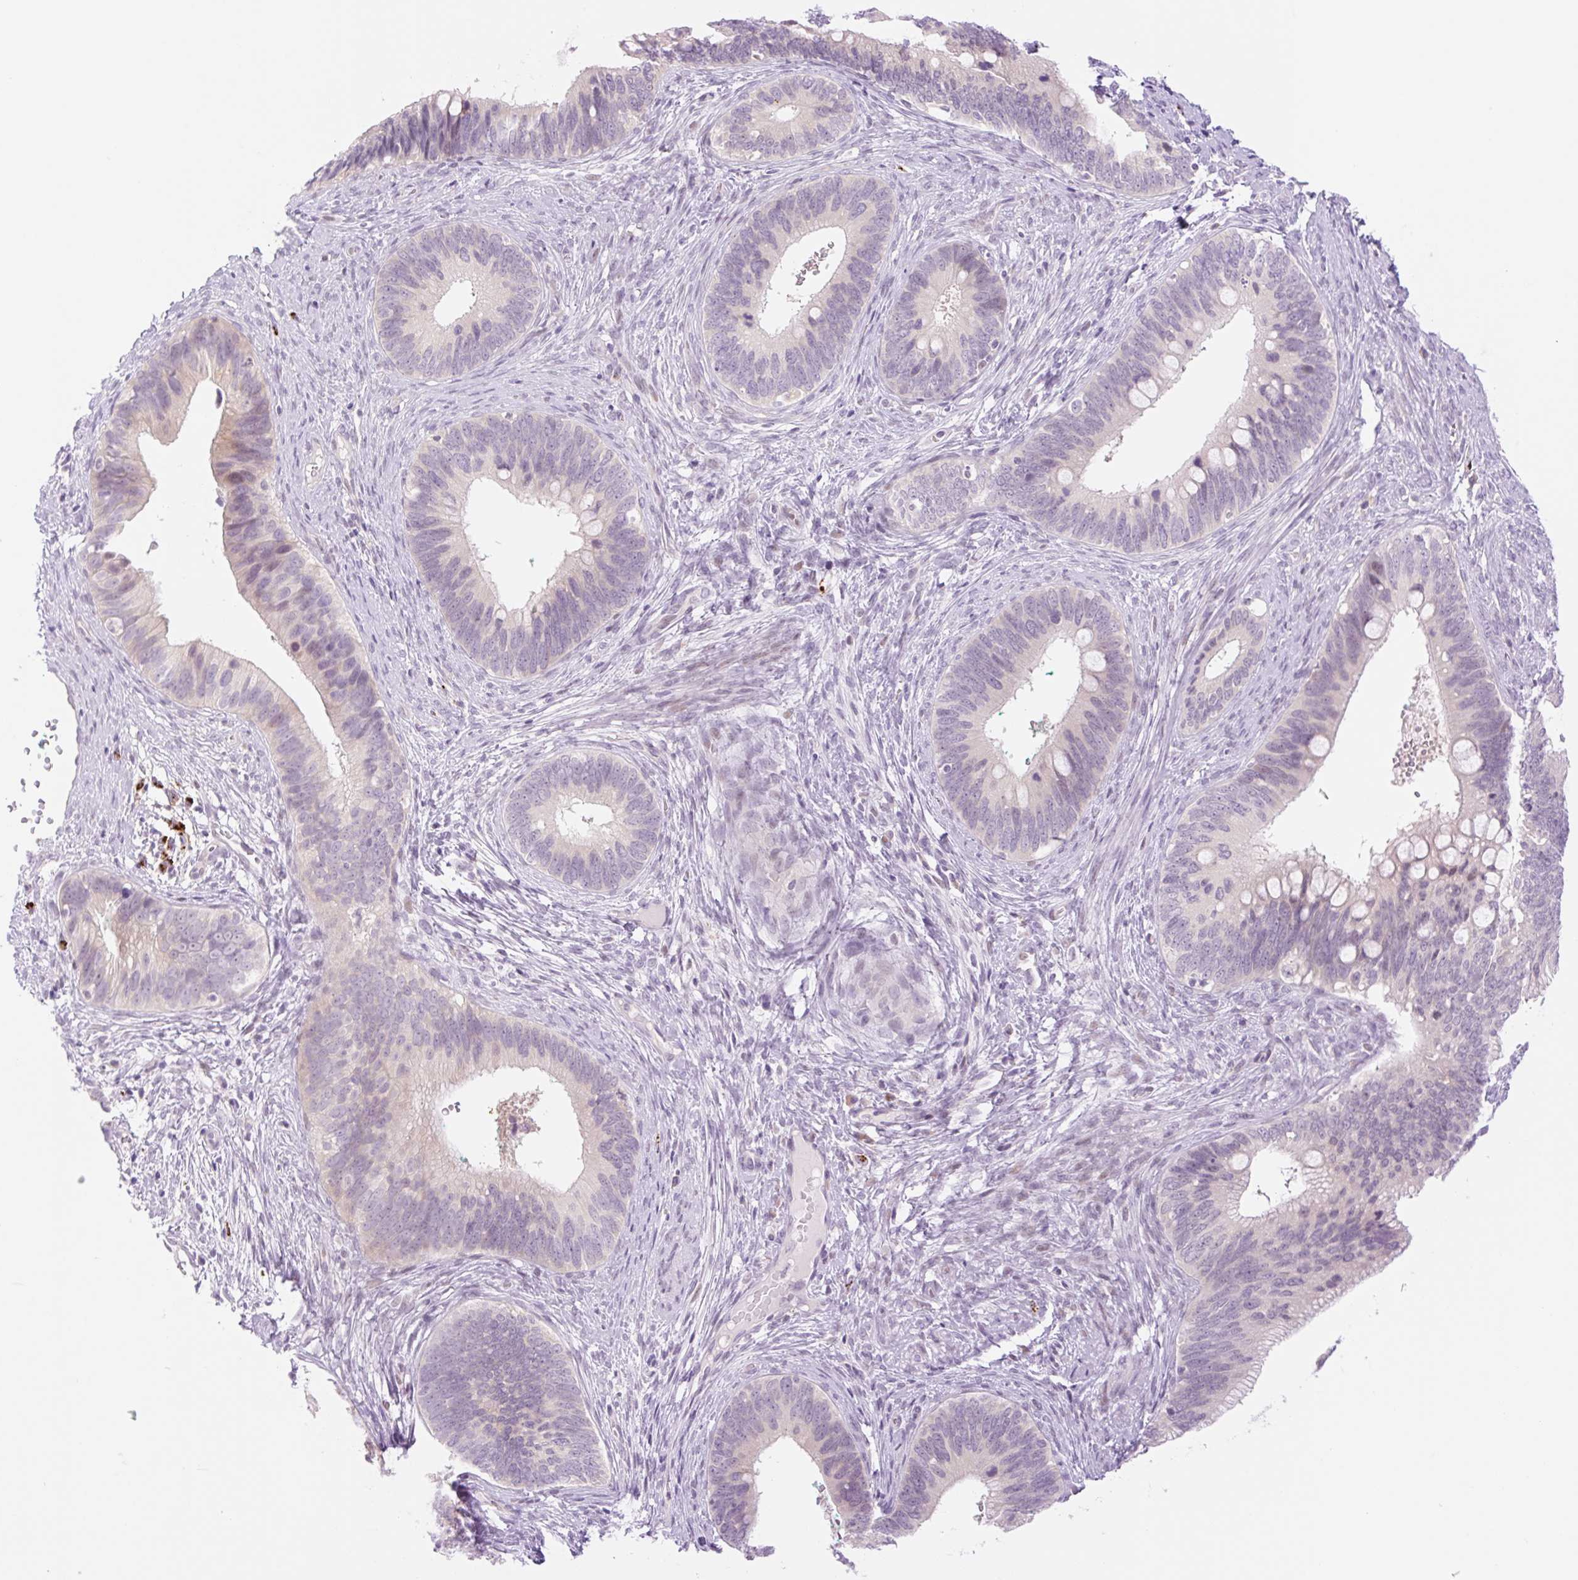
{"staining": {"intensity": "negative", "quantity": "none", "location": "none"}, "tissue": "cervical cancer", "cell_type": "Tumor cells", "image_type": "cancer", "snomed": [{"axis": "morphology", "description": "Adenocarcinoma, NOS"}, {"axis": "topography", "description": "Cervix"}], "caption": "Immunohistochemistry (IHC) micrograph of neoplastic tissue: human cervical cancer (adenocarcinoma) stained with DAB (3,3'-diaminobenzidine) exhibits no significant protein staining in tumor cells. Nuclei are stained in blue.", "gene": "SPRYD4", "patient": {"sex": "female", "age": 42}}